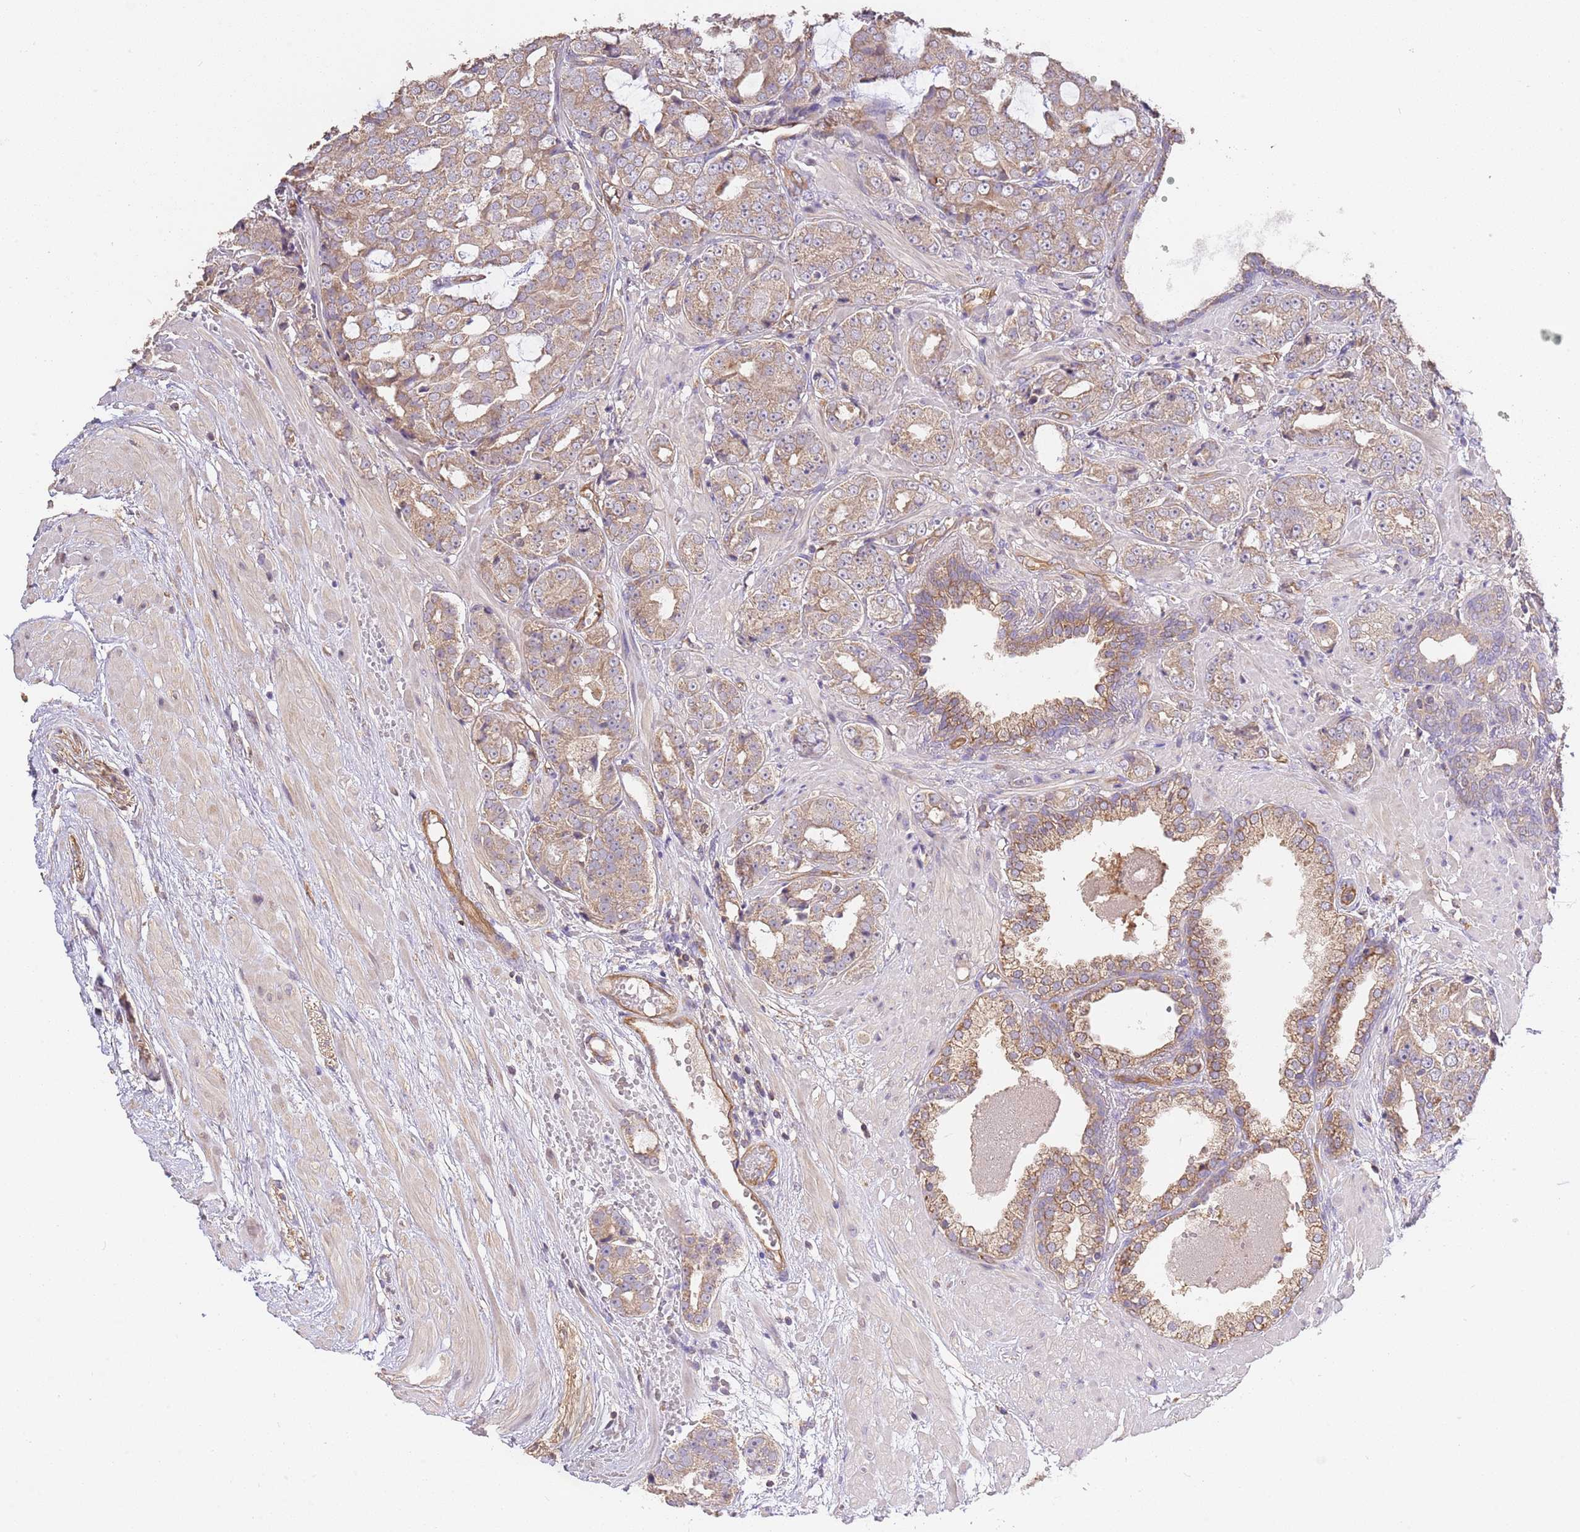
{"staining": {"intensity": "moderate", "quantity": ">75%", "location": "cytoplasmic/membranous"}, "tissue": "prostate cancer", "cell_type": "Tumor cells", "image_type": "cancer", "snomed": [{"axis": "morphology", "description": "Adenocarcinoma, High grade"}, {"axis": "topography", "description": "Prostate"}], "caption": "IHC staining of prostate cancer (adenocarcinoma (high-grade)), which reveals medium levels of moderate cytoplasmic/membranous staining in about >75% of tumor cells indicating moderate cytoplasmic/membranous protein staining. The staining was performed using DAB (3,3'-diaminobenzidine) (brown) for protein detection and nuclei were counterstained in hematoxylin (blue).", "gene": "DOCK9", "patient": {"sex": "male", "age": 71}}